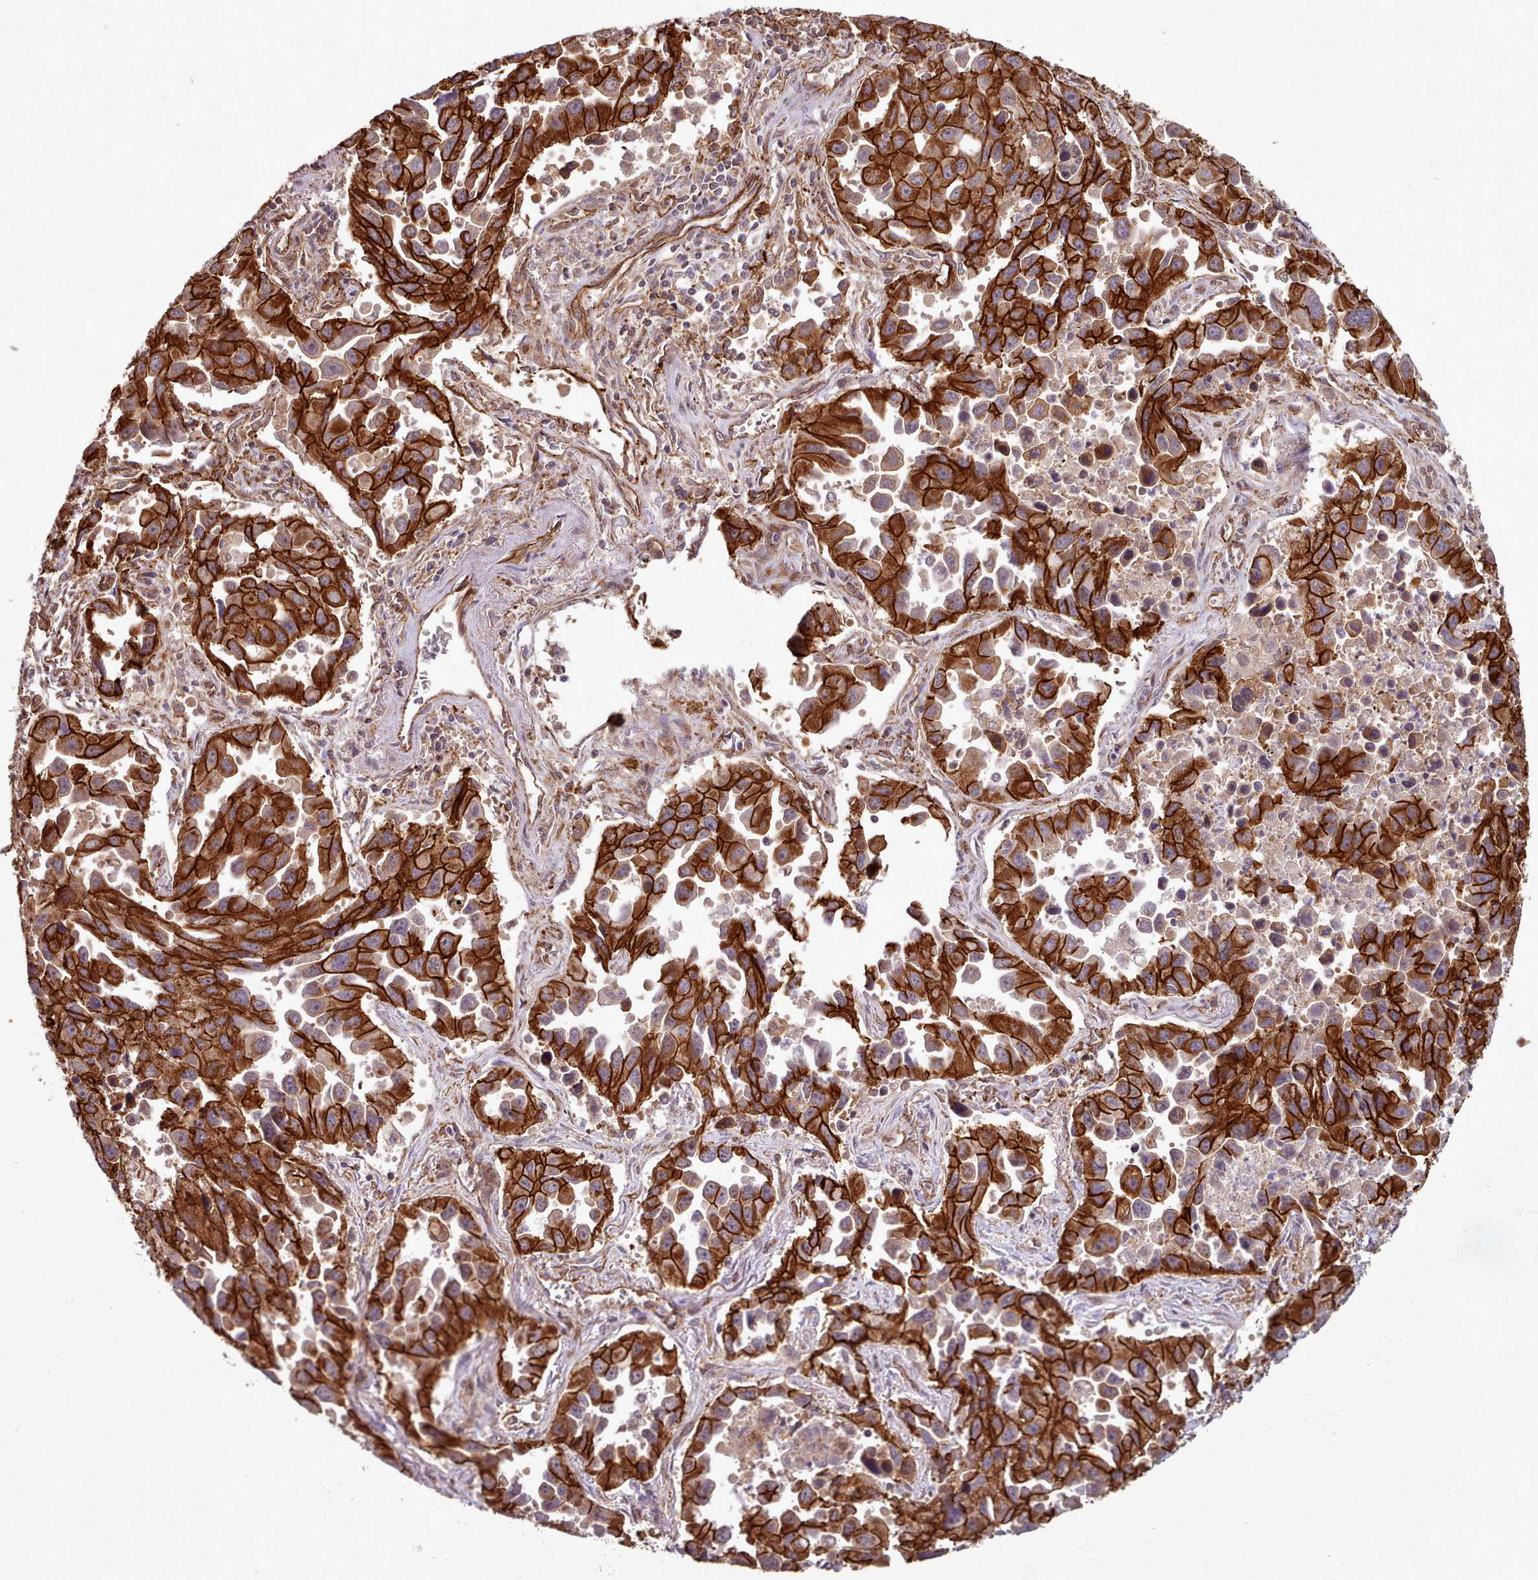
{"staining": {"intensity": "strong", "quantity": ">75%", "location": "cytoplasmic/membranous"}, "tissue": "lung cancer", "cell_type": "Tumor cells", "image_type": "cancer", "snomed": [{"axis": "morphology", "description": "Adenocarcinoma, NOS"}, {"axis": "topography", "description": "Lung"}], "caption": "An image of human adenocarcinoma (lung) stained for a protein shows strong cytoplasmic/membranous brown staining in tumor cells.", "gene": "MRPL46", "patient": {"sex": "male", "age": 66}}